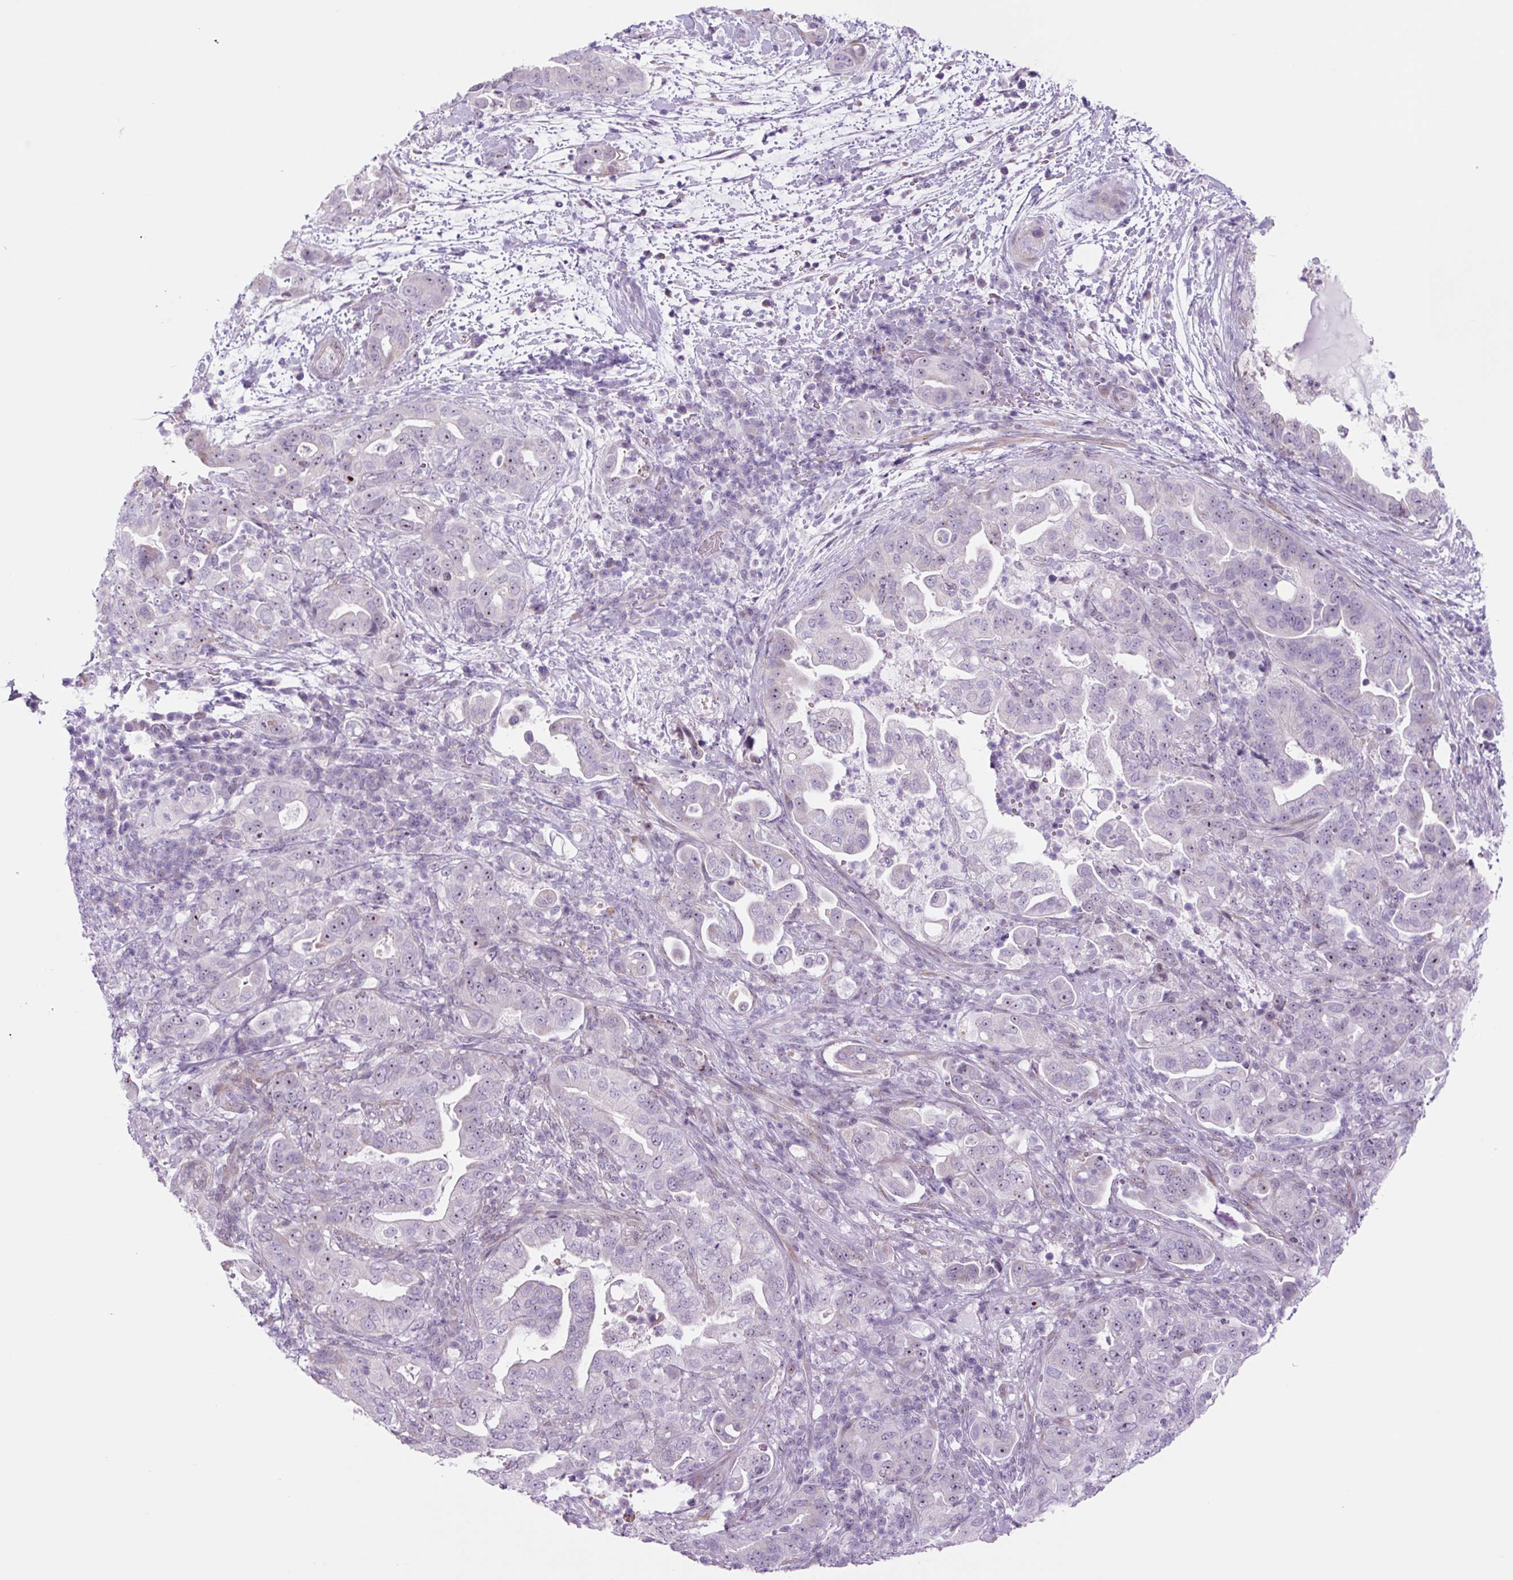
{"staining": {"intensity": "moderate", "quantity": "<25%", "location": "nuclear"}, "tissue": "pancreatic cancer", "cell_type": "Tumor cells", "image_type": "cancer", "snomed": [{"axis": "morphology", "description": "Normal tissue, NOS"}, {"axis": "morphology", "description": "Adenocarcinoma, NOS"}, {"axis": "topography", "description": "Lymph node"}, {"axis": "topography", "description": "Pancreas"}], "caption": "Moderate nuclear protein expression is present in approximately <25% of tumor cells in adenocarcinoma (pancreatic). The protein of interest is stained brown, and the nuclei are stained in blue (DAB (3,3'-diaminobenzidine) IHC with brightfield microscopy, high magnification).", "gene": "RRS1", "patient": {"sex": "female", "age": 67}}